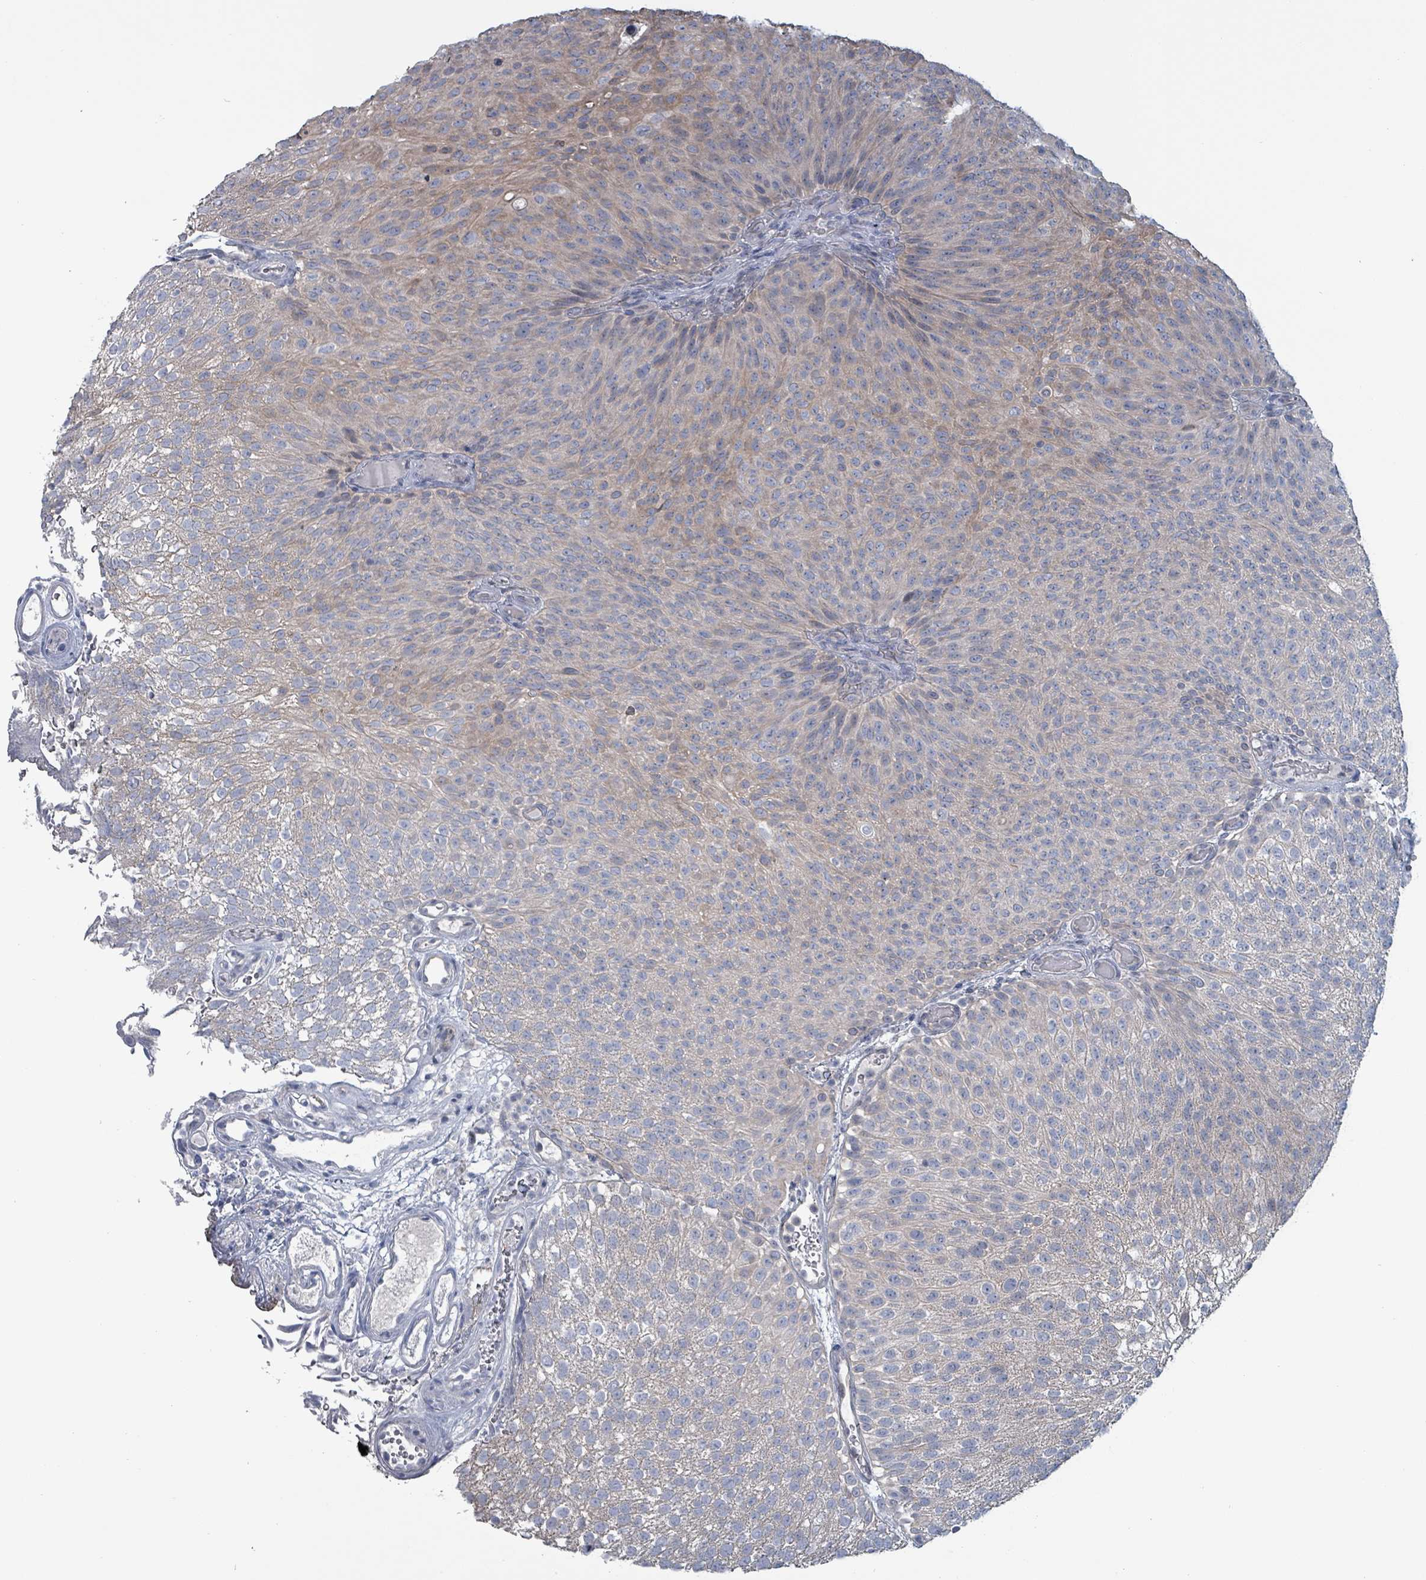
{"staining": {"intensity": "weak", "quantity": "25%-75%", "location": "cytoplasmic/membranous"}, "tissue": "urothelial cancer", "cell_type": "Tumor cells", "image_type": "cancer", "snomed": [{"axis": "morphology", "description": "Urothelial carcinoma, Low grade"}, {"axis": "topography", "description": "Urinary bladder"}], "caption": "DAB (3,3'-diaminobenzidine) immunohistochemical staining of urothelial cancer shows weak cytoplasmic/membranous protein staining in approximately 25%-75% of tumor cells. The staining was performed using DAB, with brown indicating positive protein expression. Nuclei are stained blue with hematoxylin.", "gene": "BIVM", "patient": {"sex": "male", "age": 78}}